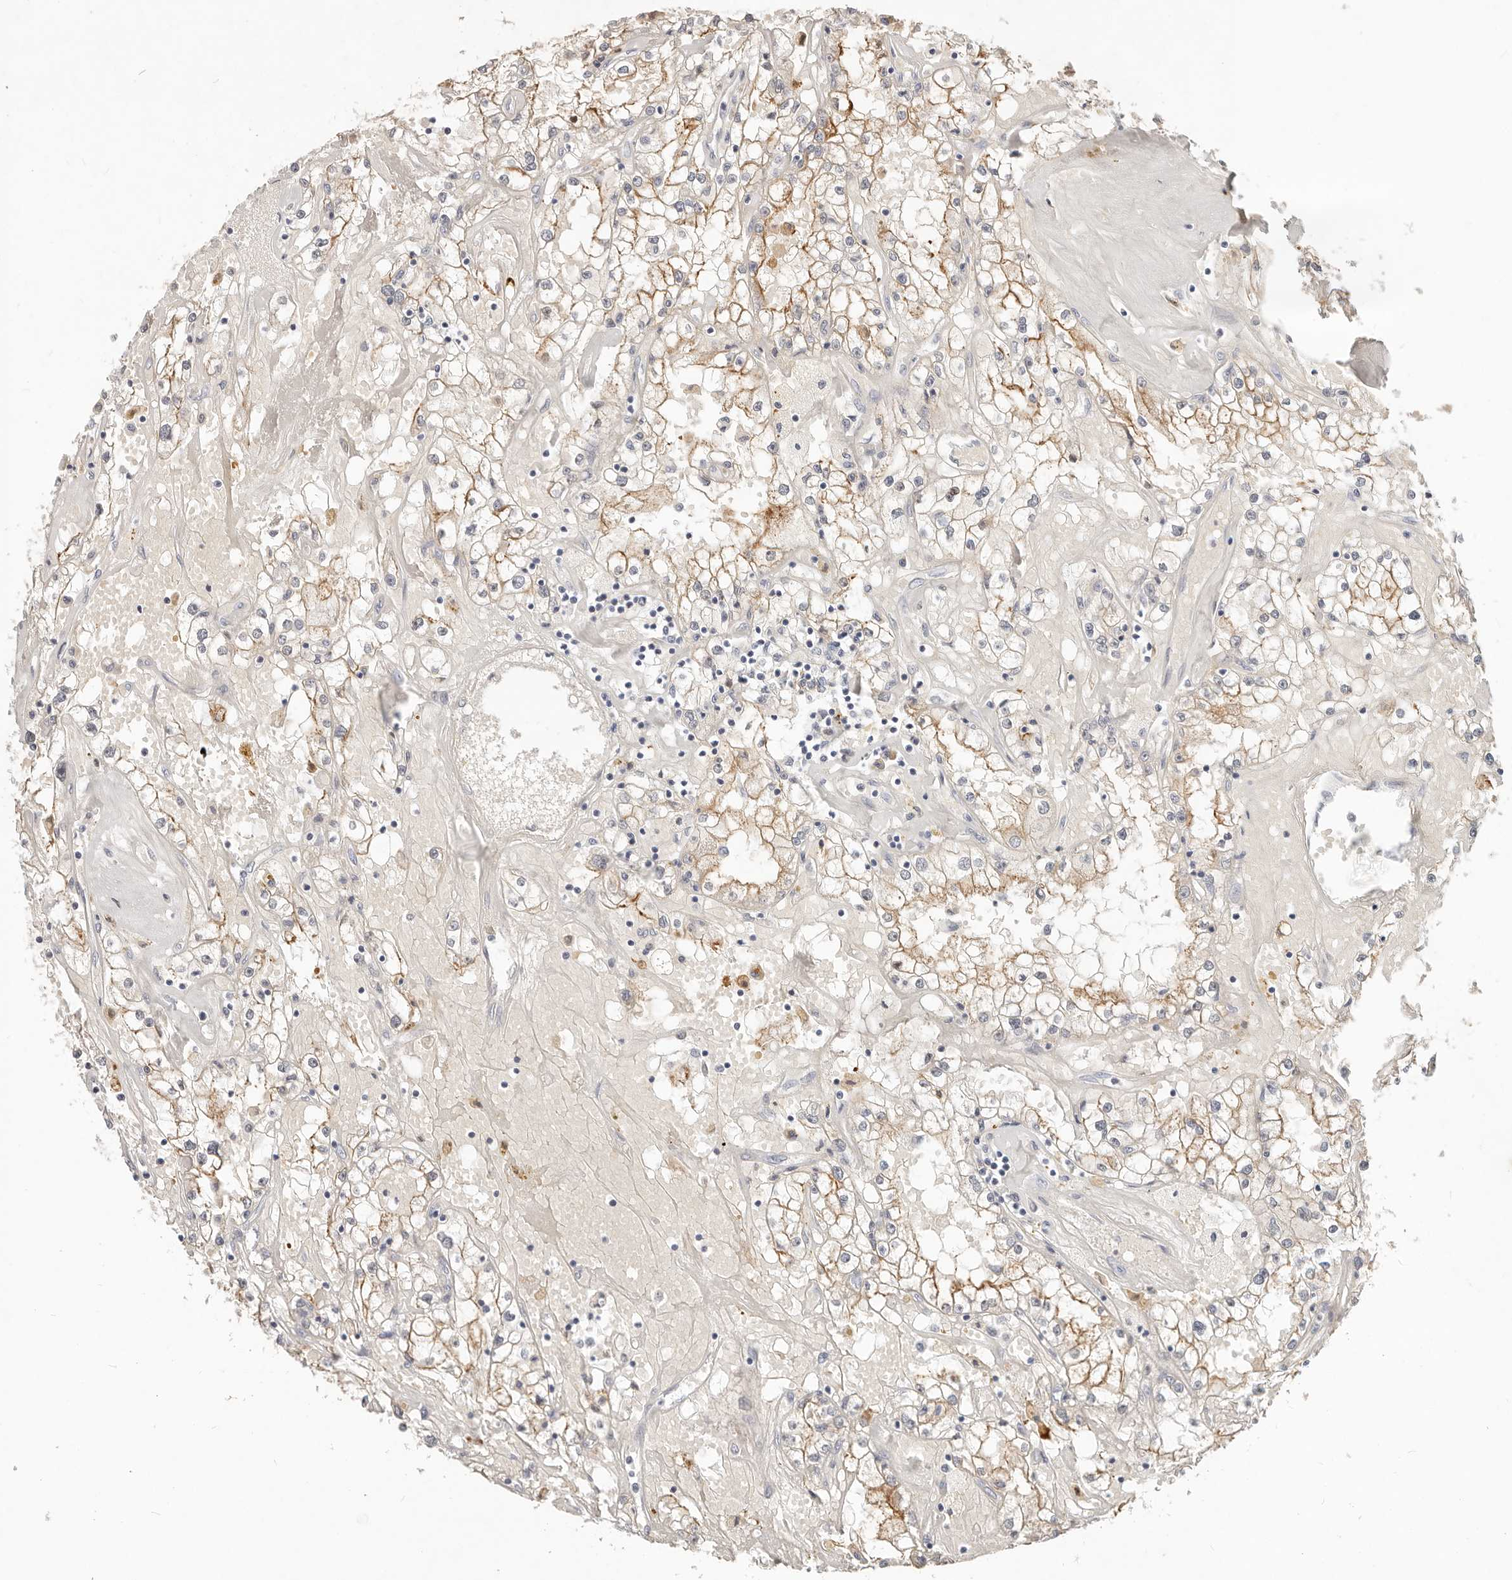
{"staining": {"intensity": "moderate", "quantity": "25%-75%", "location": "cytoplasmic/membranous"}, "tissue": "renal cancer", "cell_type": "Tumor cells", "image_type": "cancer", "snomed": [{"axis": "morphology", "description": "Adenocarcinoma, NOS"}, {"axis": "topography", "description": "Kidney"}], "caption": "IHC of human renal cancer displays medium levels of moderate cytoplasmic/membranous positivity in about 25%-75% of tumor cells.", "gene": "TMEM63B", "patient": {"sex": "male", "age": 56}}